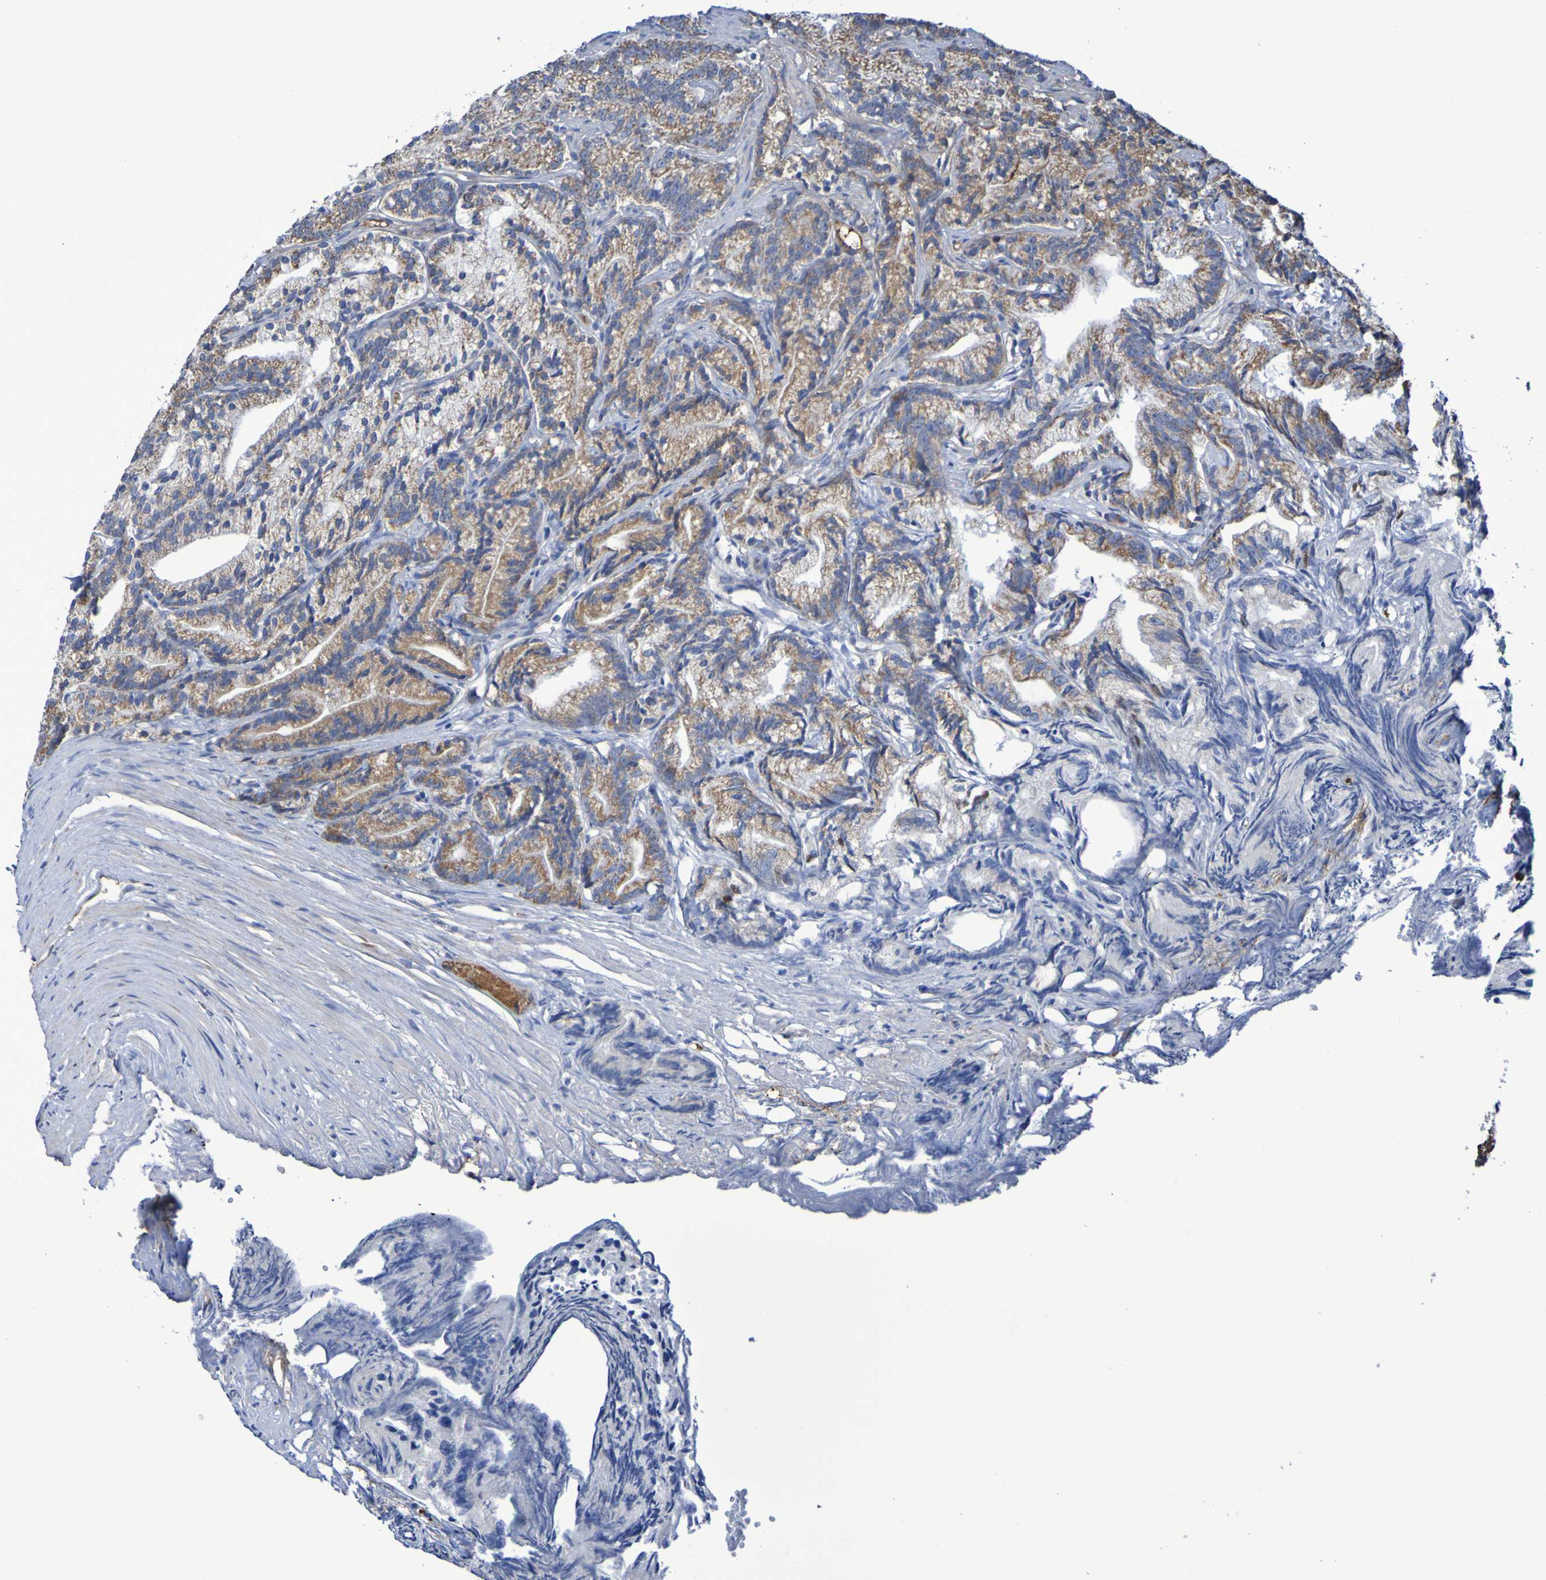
{"staining": {"intensity": "weak", "quantity": ">75%", "location": "cytoplasmic/membranous"}, "tissue": "prostate cancer", "cell_type": "Tumor cells", "image_type": "cancer", "snomed": [{"axis": "morphology", "description": "Adenocarcinoma, Low grade"}, {"axis": "topography", "description": "Prostate"}], "caption": "The micrograph displays immunohistochemical staining of low-grade adenocarcinoma (prostate). There is weak cytoplasmic/membranous positivity is identified in about >75% of tumor cells.", "gene": "CNTN2", "patient": {"sex": "male", "age": 89}}